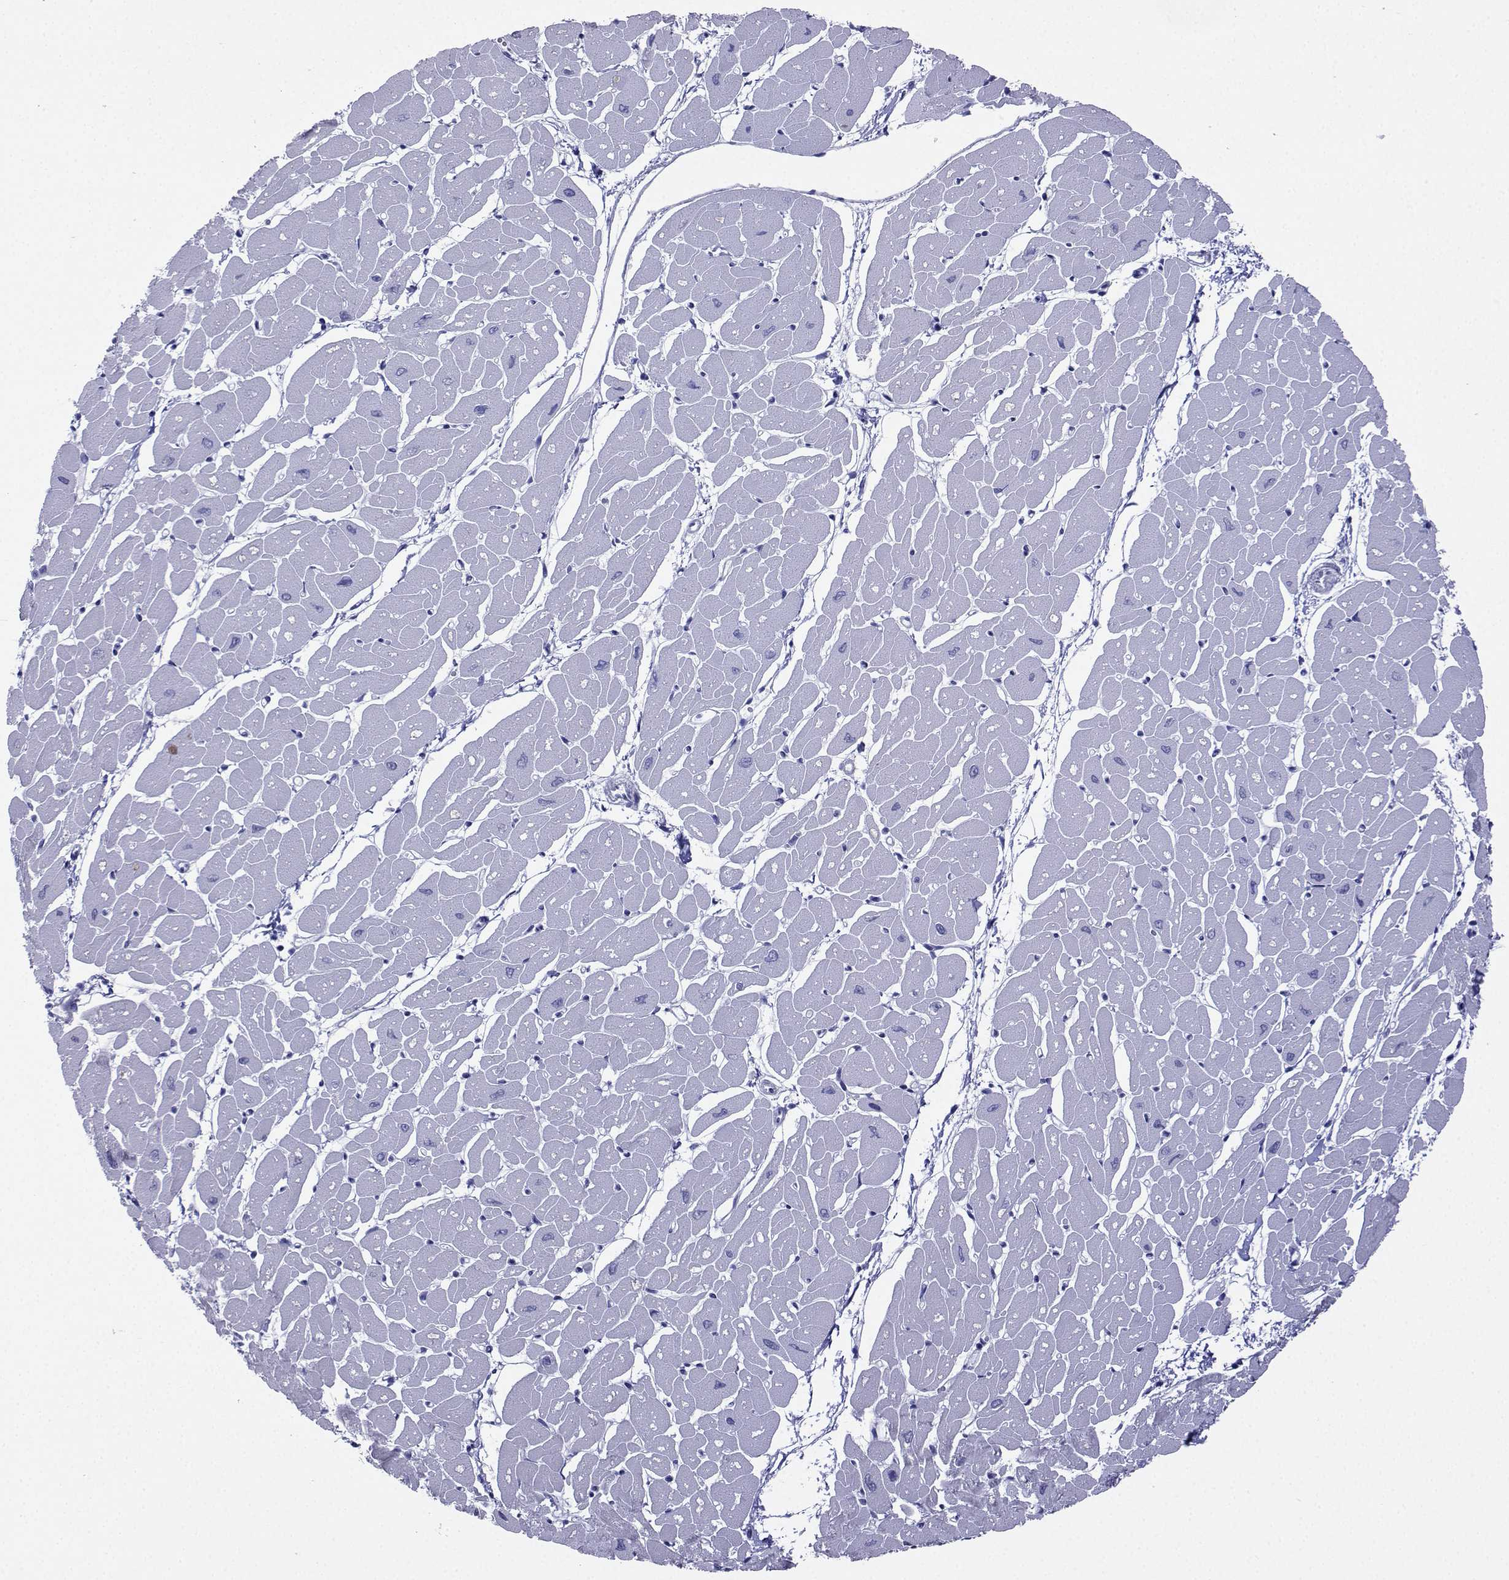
{"staining": {"intensity": "negative", "quantity": "none", "location": "none"}, "tissue": "heart muscle", "cell_type": "Cardiomyocytes", "image_type": "normal", "snomed": [{"axis": "morphology", "description": "Normal tissue, NOS"}, {"axis": "topography", "description": "Heart"}], "caption": "The immunohistochemistry photomicrograph has no significant positivity in cardiomyocytes of heart muscle.", "gene": "KIF17", "patient": {"sex": "male", "age": 57}}